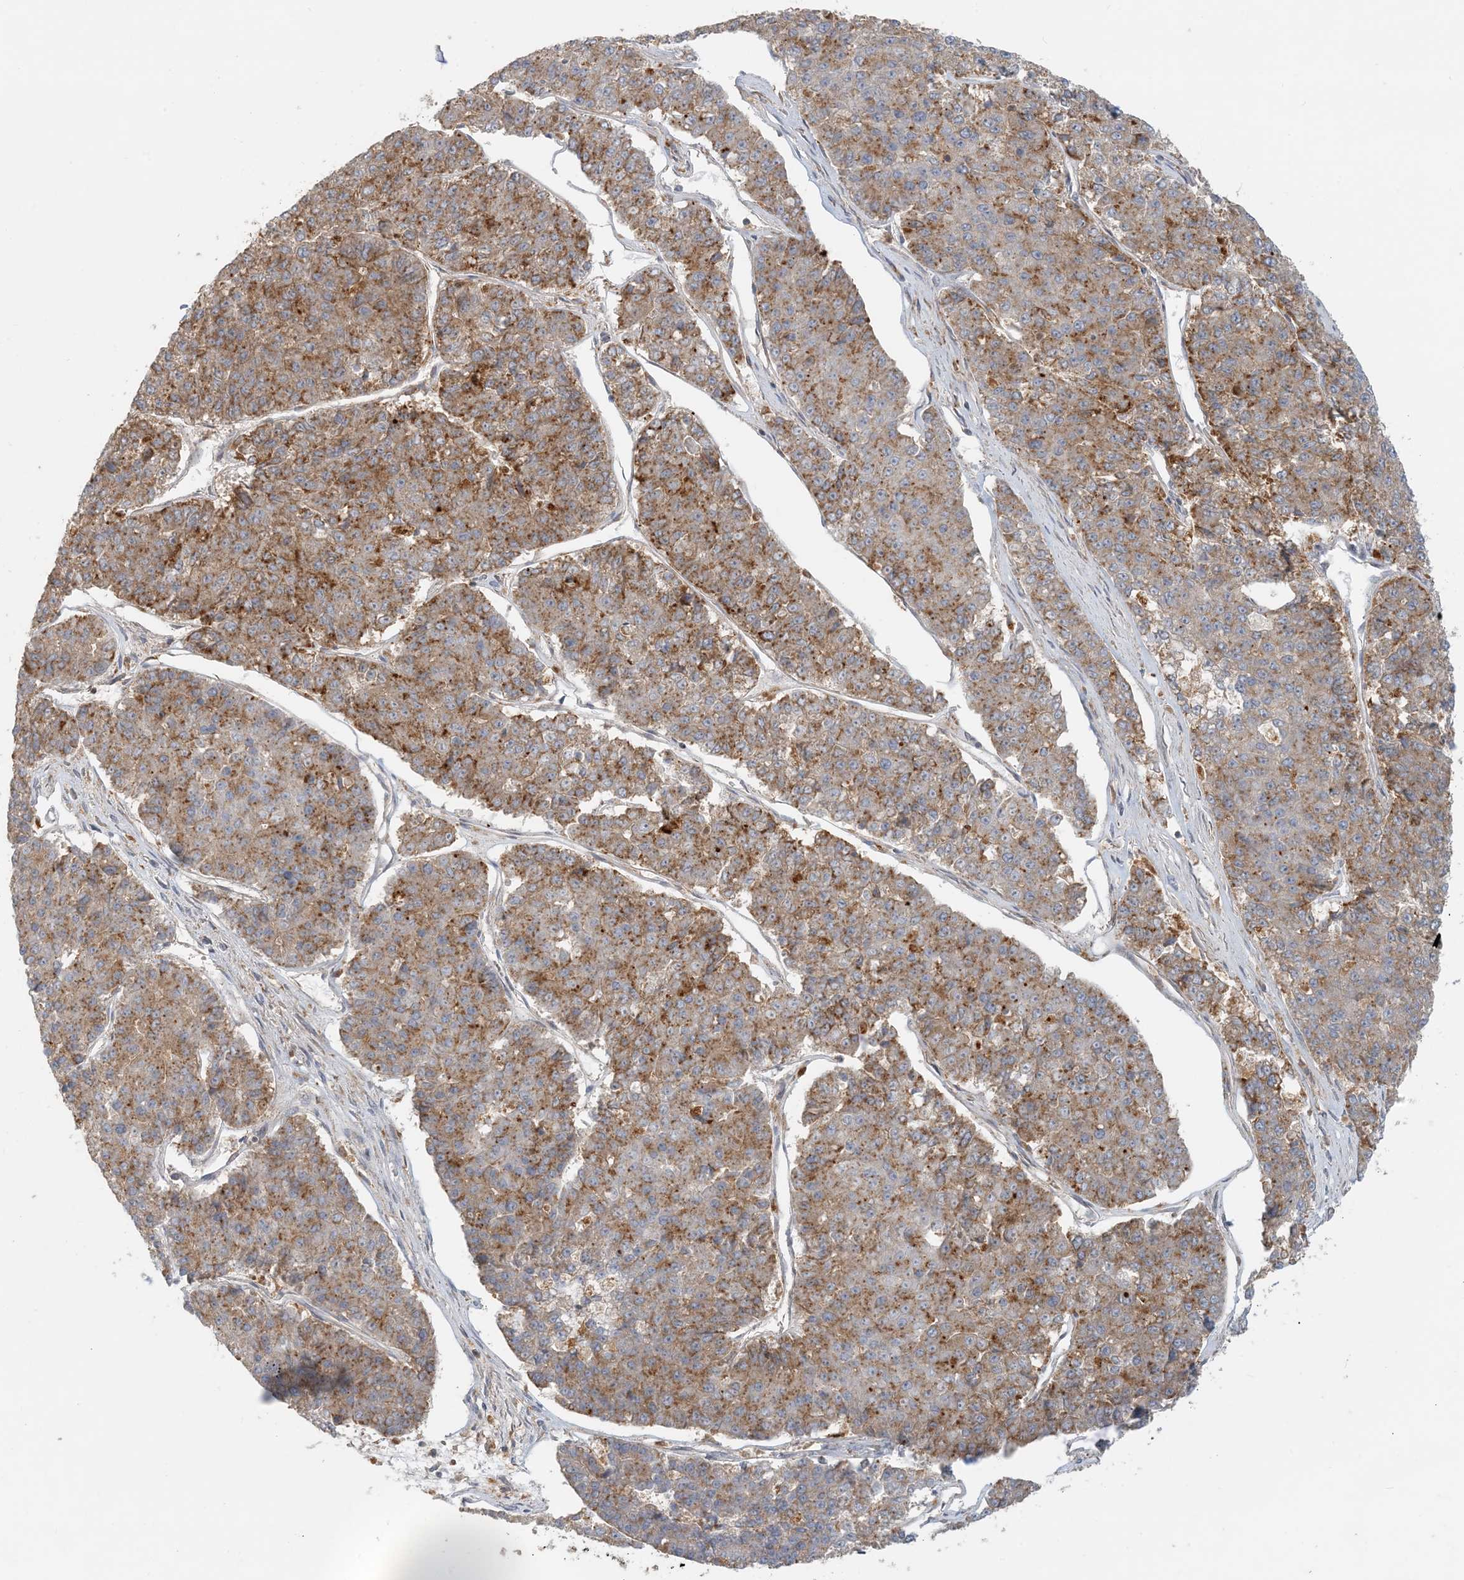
{"staining": {"intensity": "moderate", "quantity": ">75%", "location": "cytoplasmic/membranous"}, "tissue": "pancreatic cancer", "cell_type": "Tumor cells", "image_type": "cancer", "snomed": [{"axis": "morphology", "description": "Adenocarcinoma, NOS"}, {"axis": "topography", "description": "Pancreas"}], "caption": "Pancreatic cancer stained for a protein exhibits moderate cytoplasmic/membranous positivity in tumor cells.", "gene": "SPPL2A", "patient": {"sex": "male", "age": 50}}